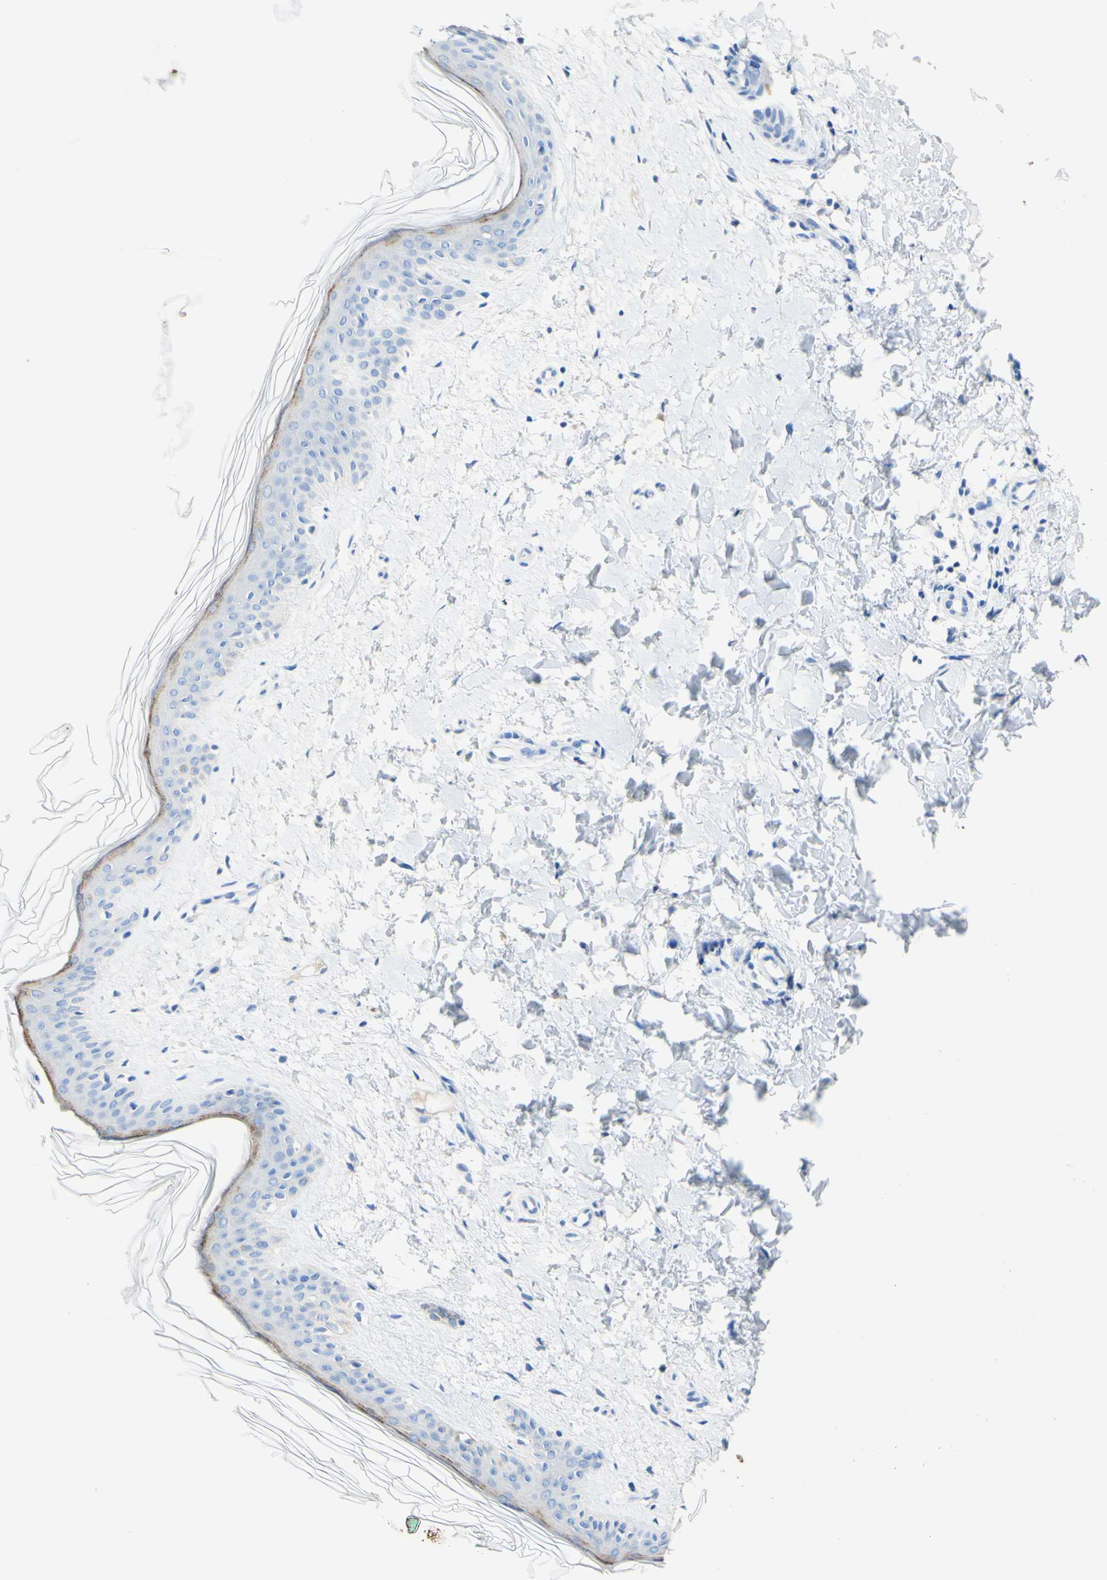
{"staining": {"intensity": "negative", "quantity": "none", "location": "none"}, "tissue": "skin", "cell_type": "Fibroblasts", "image_type": "normal", "snomed": [{"axis": "morphology", "description": "Normal tissue, NOS"}, {"axis": "topography", "description": "Skin"}], "caption": "An IHC micrograph of unremarkable skin is shown. There is no staining in fibroblasts of skin. (Stains: DAB (3,3'-diaminobenzidine) immunohistochemistry (IHC) with hematoxylin counter stain, Microscopy: brightfield microscopy at high magnification).", "gene": "PIGR", "patient": {"sex": "female", "age": 41}}